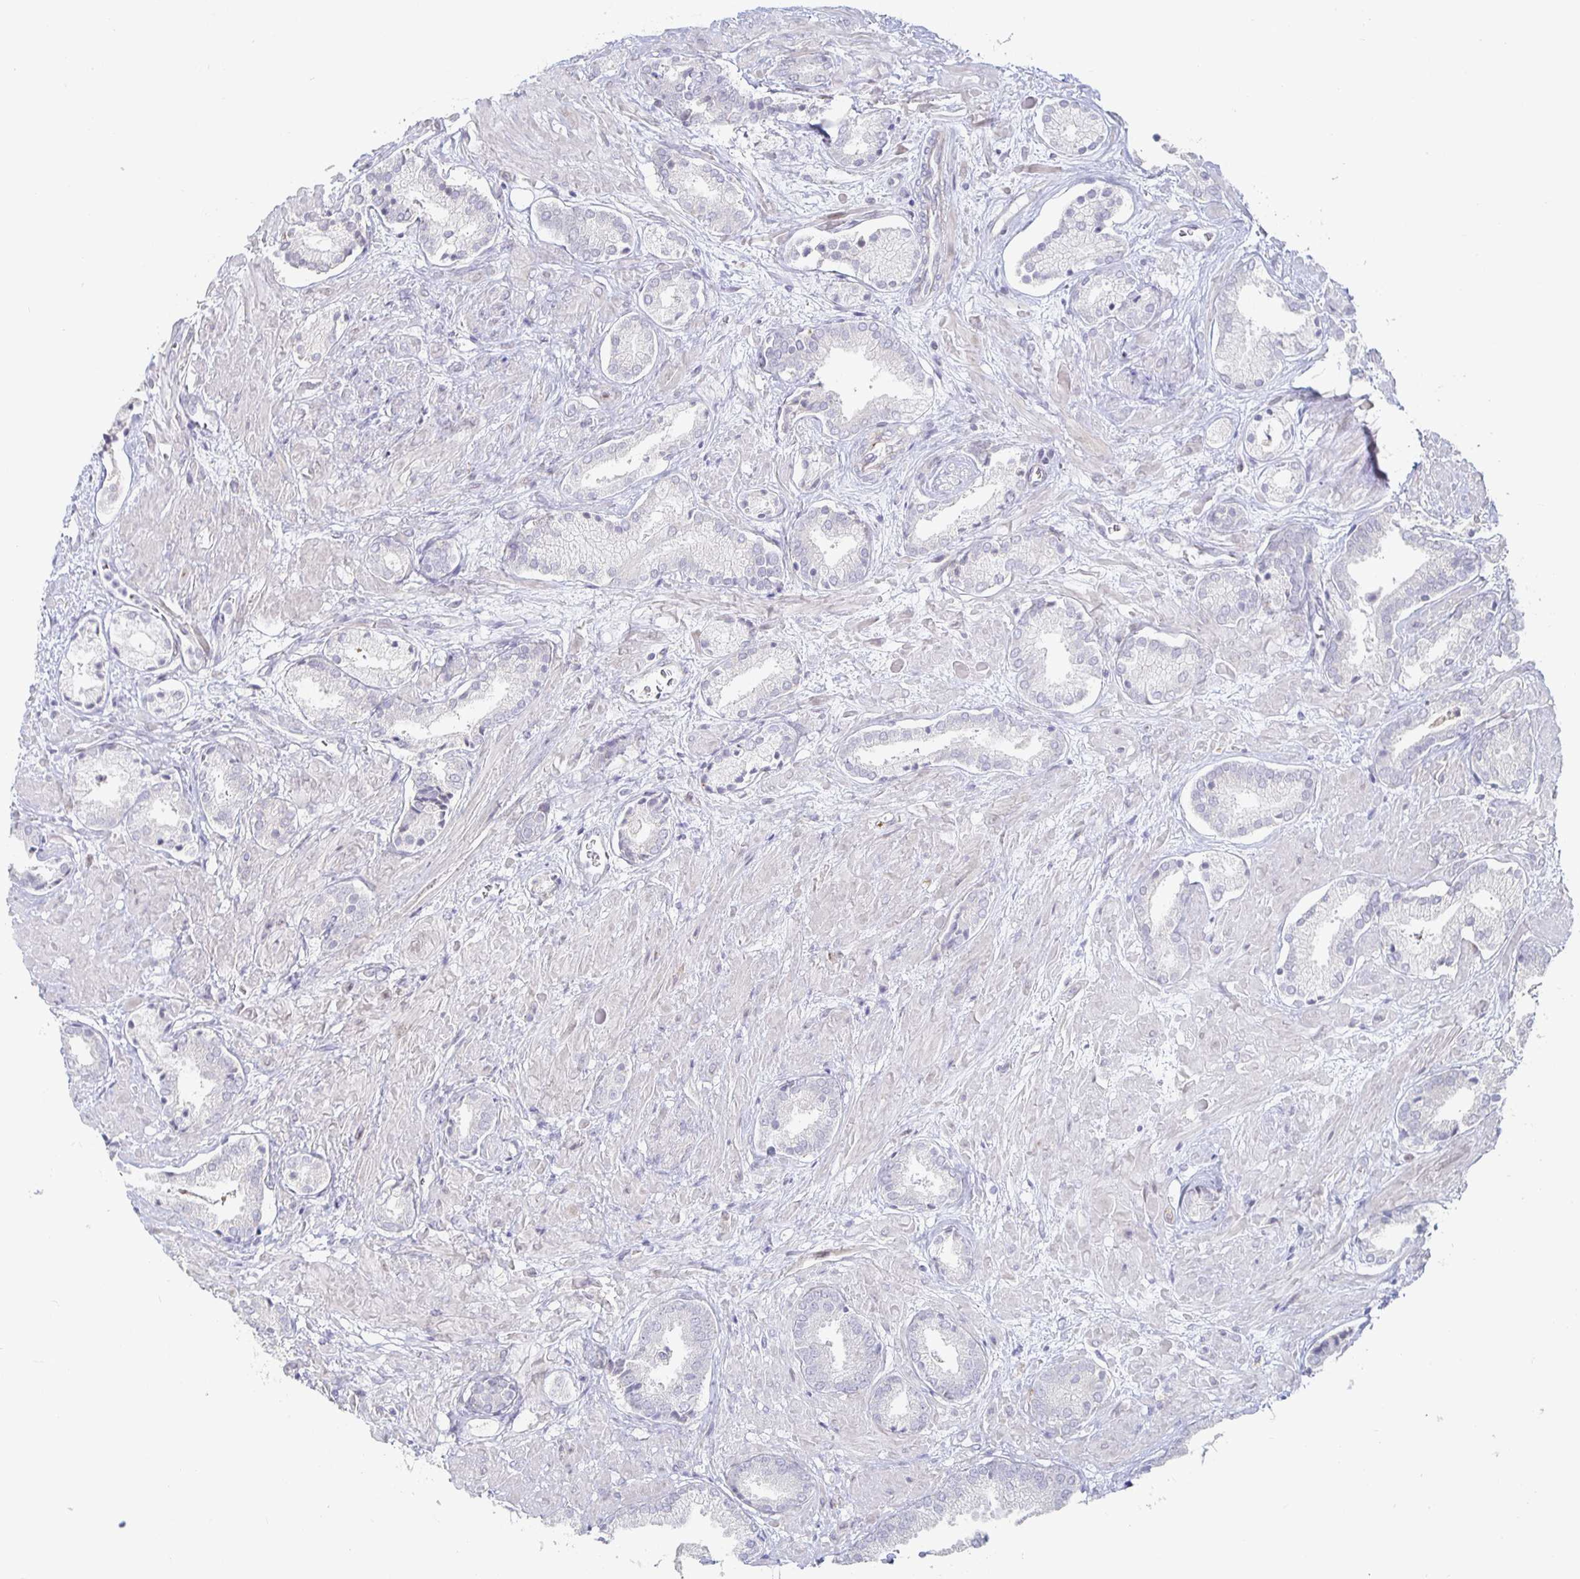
{"staining": {"intensity": "negative", "quantity": "none", "location": "none"}, "tissue": "prostate cancer", "cell_type": "Tumor cells", "image_type": "cancer", "snomed": [{"axis": "morphology", "description": "Adenocarcinoma, High grade"}, {"axis": "topography", "description": "Prostate"}], "caption": "An image of prostate cancer (high-grade adenocarcinoma) stained for a protein exhibits no brown staining in tumor cells. (DAB immunohistochemistry, high magnification).", "gene": "S100G", "patient": {"sex": "male", "age": 56}}